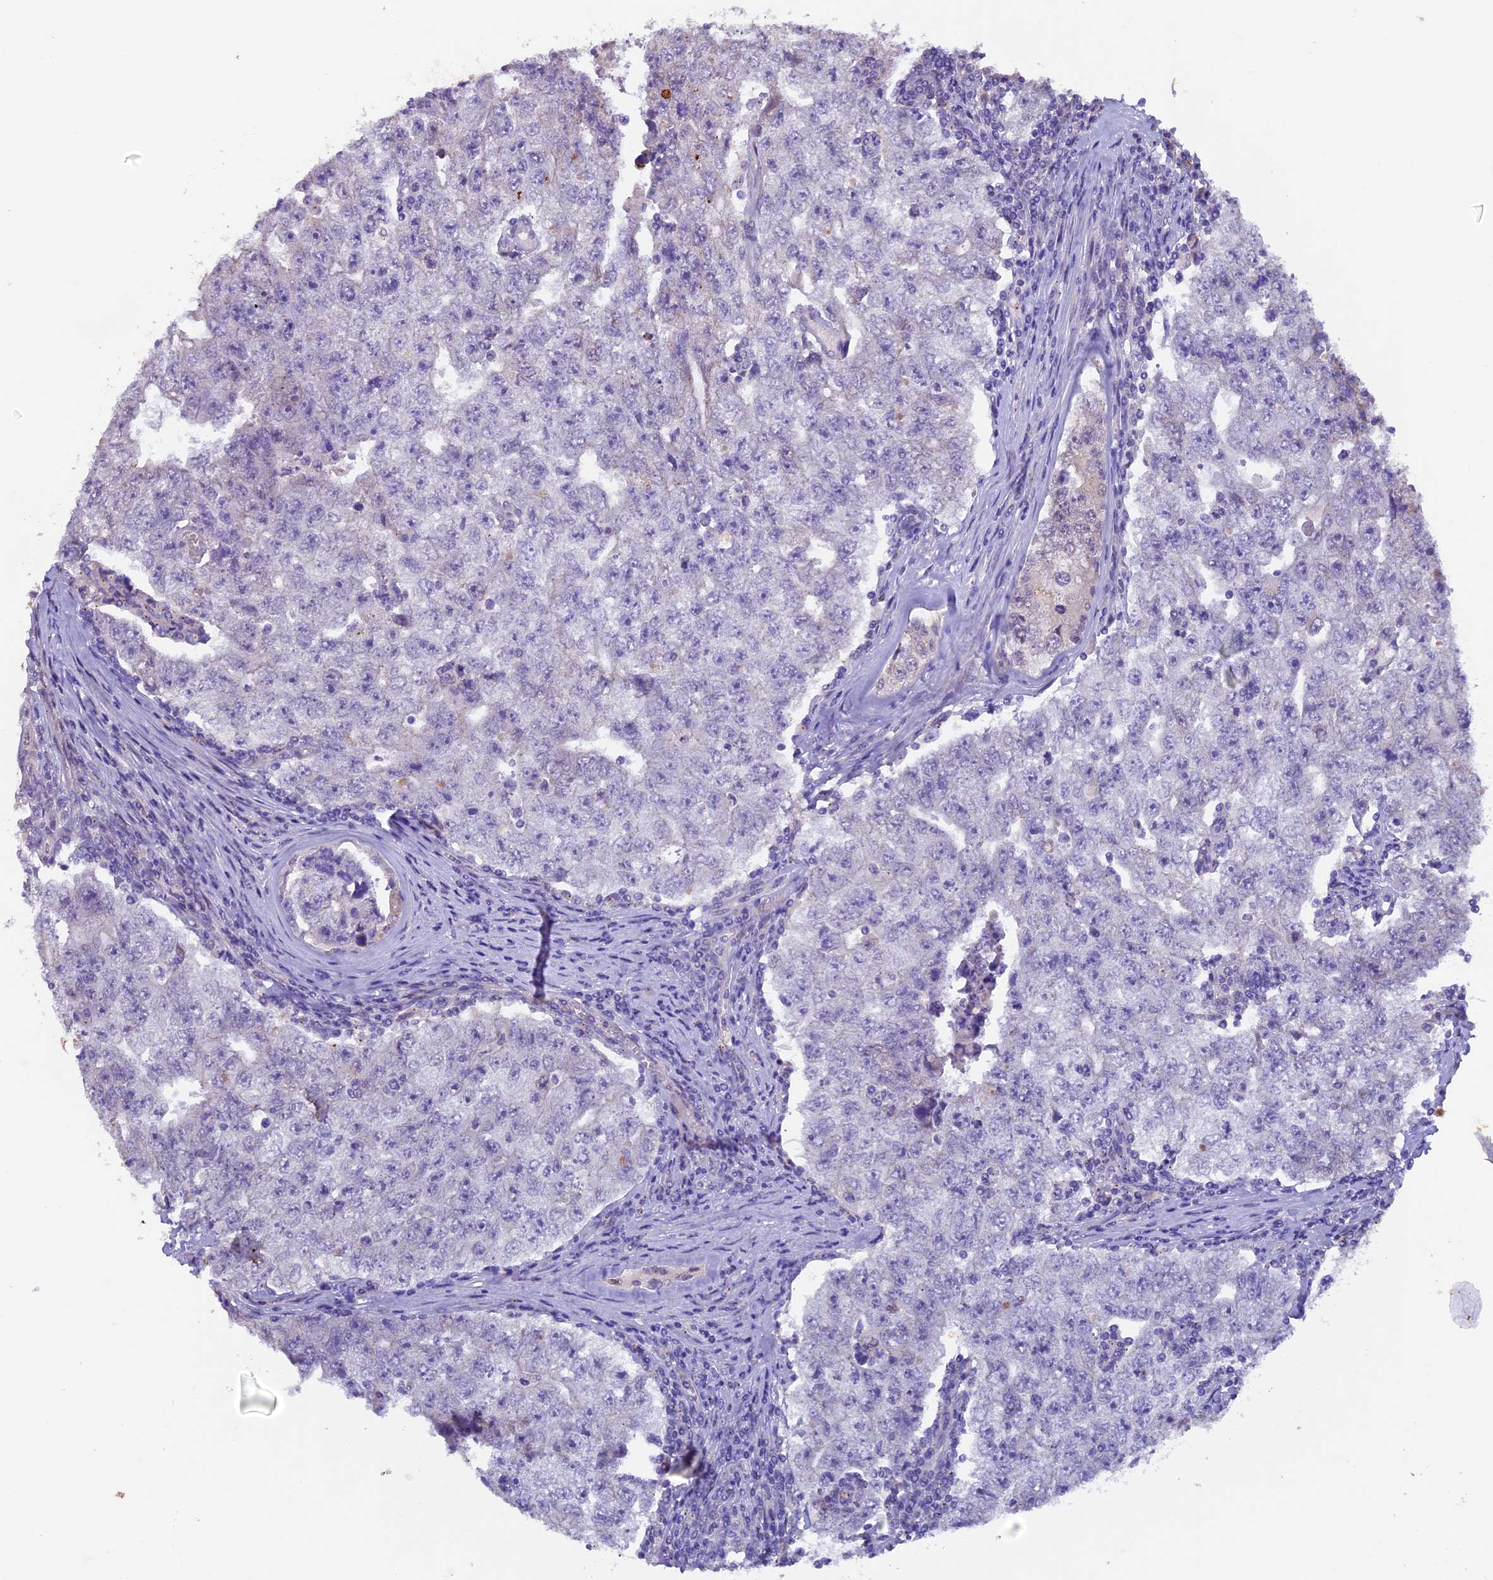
{"staining": {"intensity": "negative", "quantity": "none", "location": "none"}, "tissue": "testis cancer", "cell_type": "Tumor cells", "image_type": "cancer", "snomed": [{"axis": "morphology", "description": "Carcinoma, Embryonal, NOS"}, {"axis": "topography", "description": "Testis"}], "caption": "A high-resolution histopathology image shows immunohistochemistry (IHC) staining of testis cancer (embryonal carcinoma), which exhibits no significant expression in tumor cells.", "gene": "NCK2", "patient": {"sex": "male", "age": 17}}